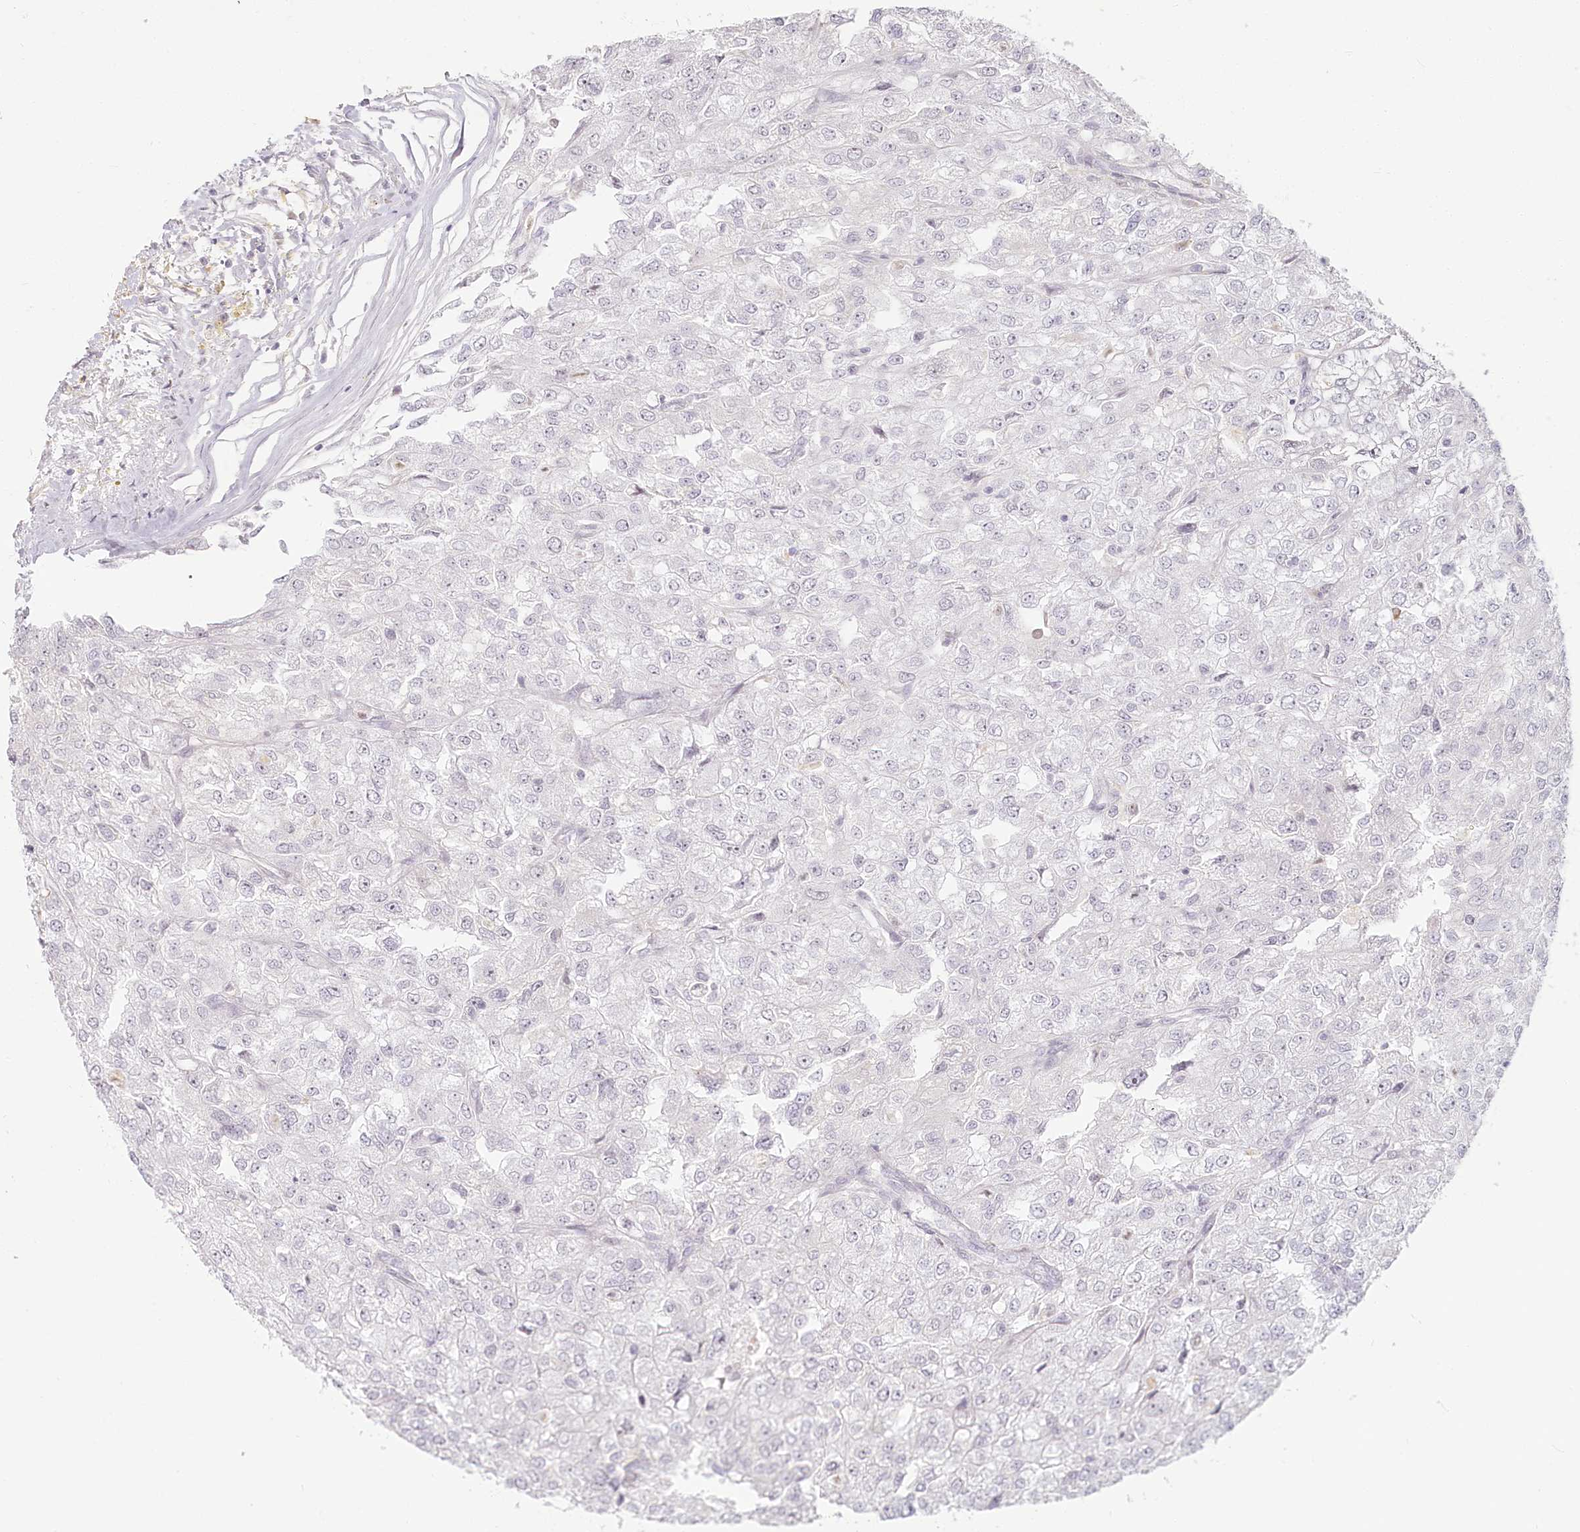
{"staining": {"intensity": "negative", "quantity": "none", "location": "none"}, "tissue": "renal cancer", "cell_type": "Tumor cells", "image_type": "cancer", "snomed": [{"axis": "morphology", "description": "Adenocarcinoma, NOS"}, {"axis": "topography", "description": "Kidney"}], "caption": "Human renal cancer (adenocarcinoma) stained for a protein using immunohistochemistry (IHC) demonstrates no staining in tumor cells.", "gene": "EXOSC7", "patient": {"sex": "female", "age": 54}}